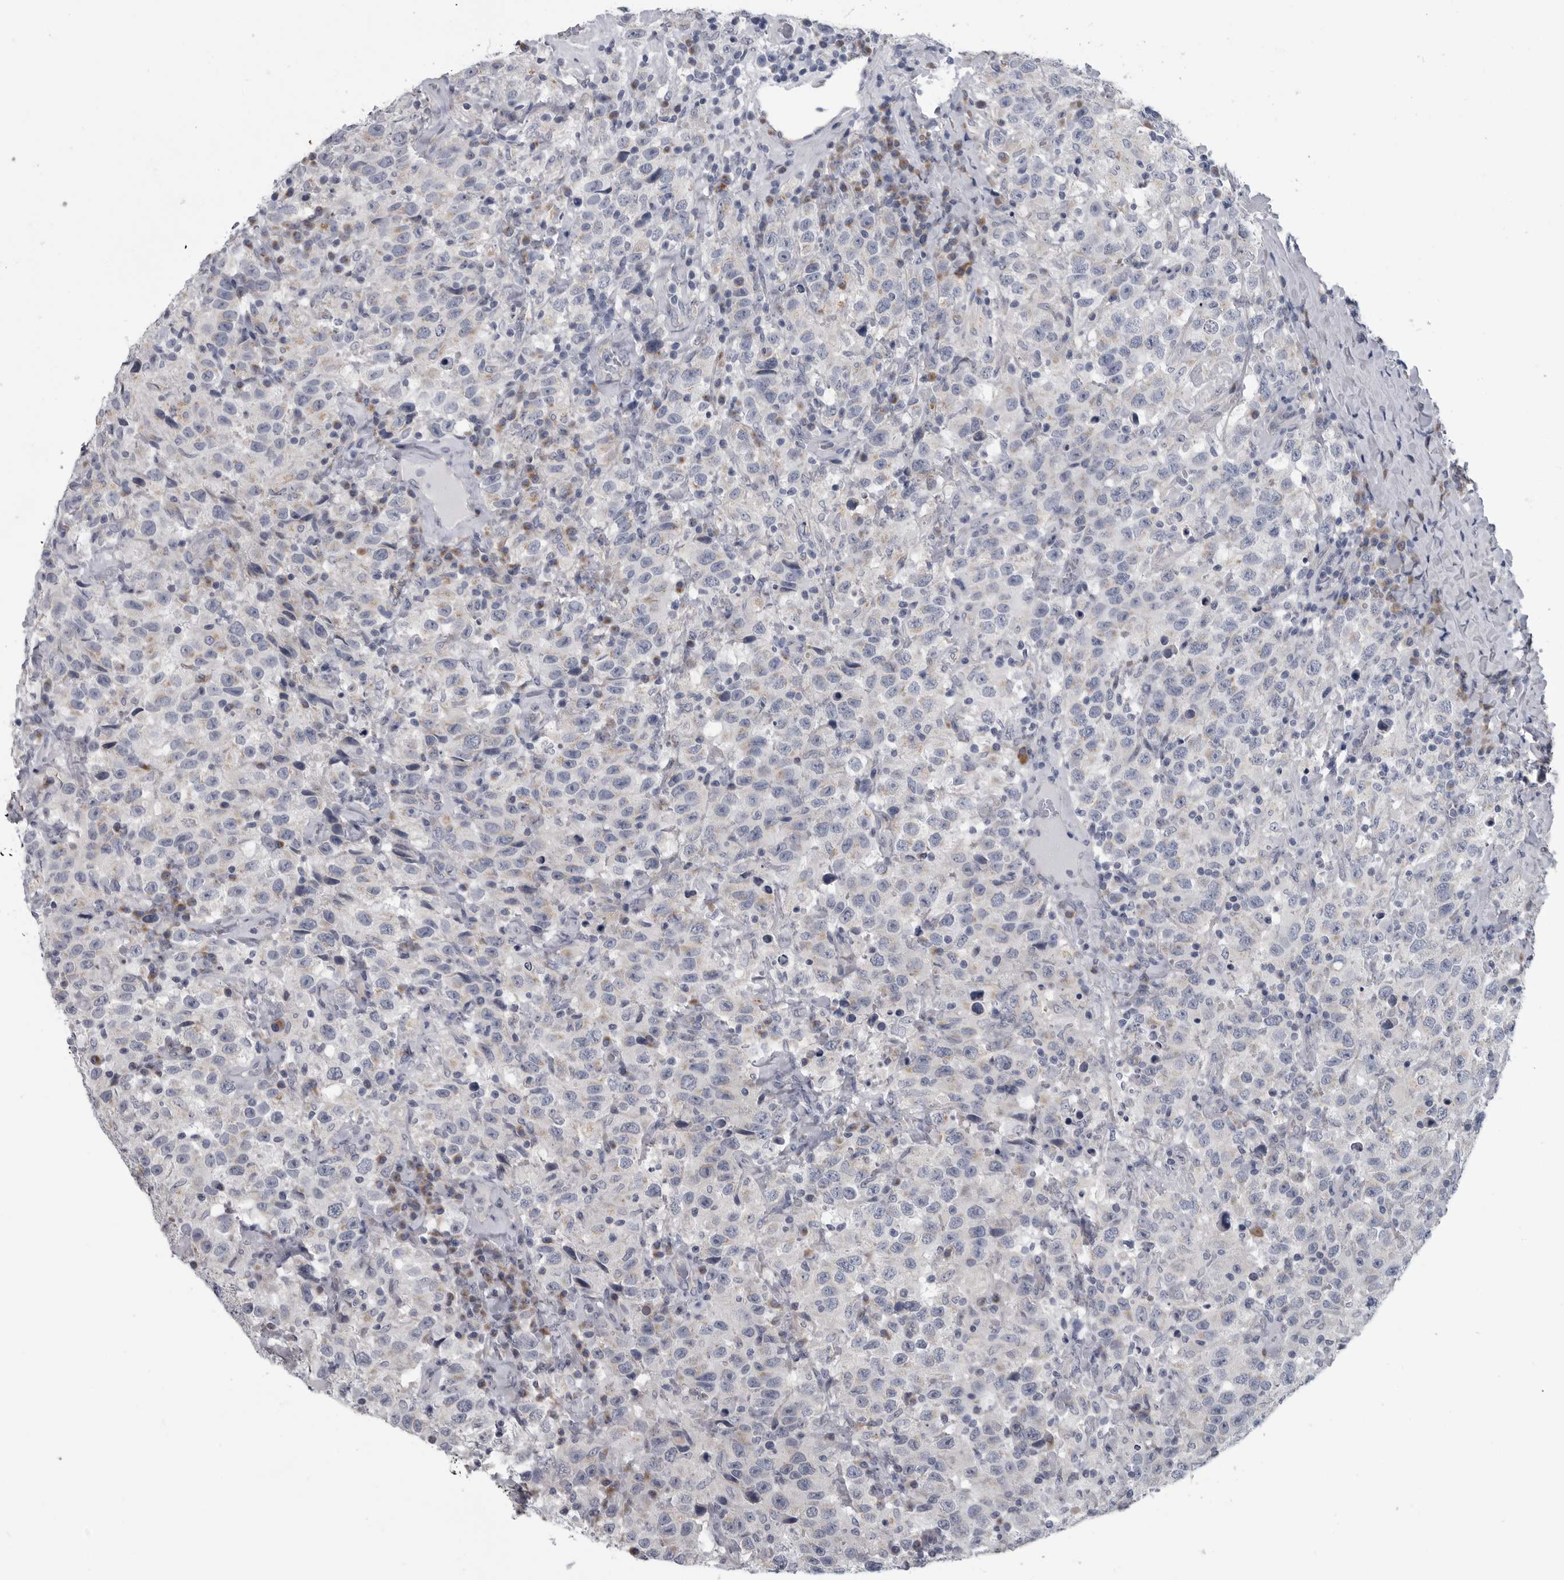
{"staining": {"intensity": "negative", "quantity": "none", "location": "none"}, "tissue": "testis cancer", "cell_type": "Tumor cells", "image_type": "cancer", "snomed": [{"axis": "morphology", "description": "Seminoma, NOS"}, {"axis": "topography", "description": "Testis"}], "caption": "Testis cancer (seminoma) stained for a protein using IHC shows no expression tumor cells.", "gene": "MYOC", "patient": {"sex": "male", "age": 41}}